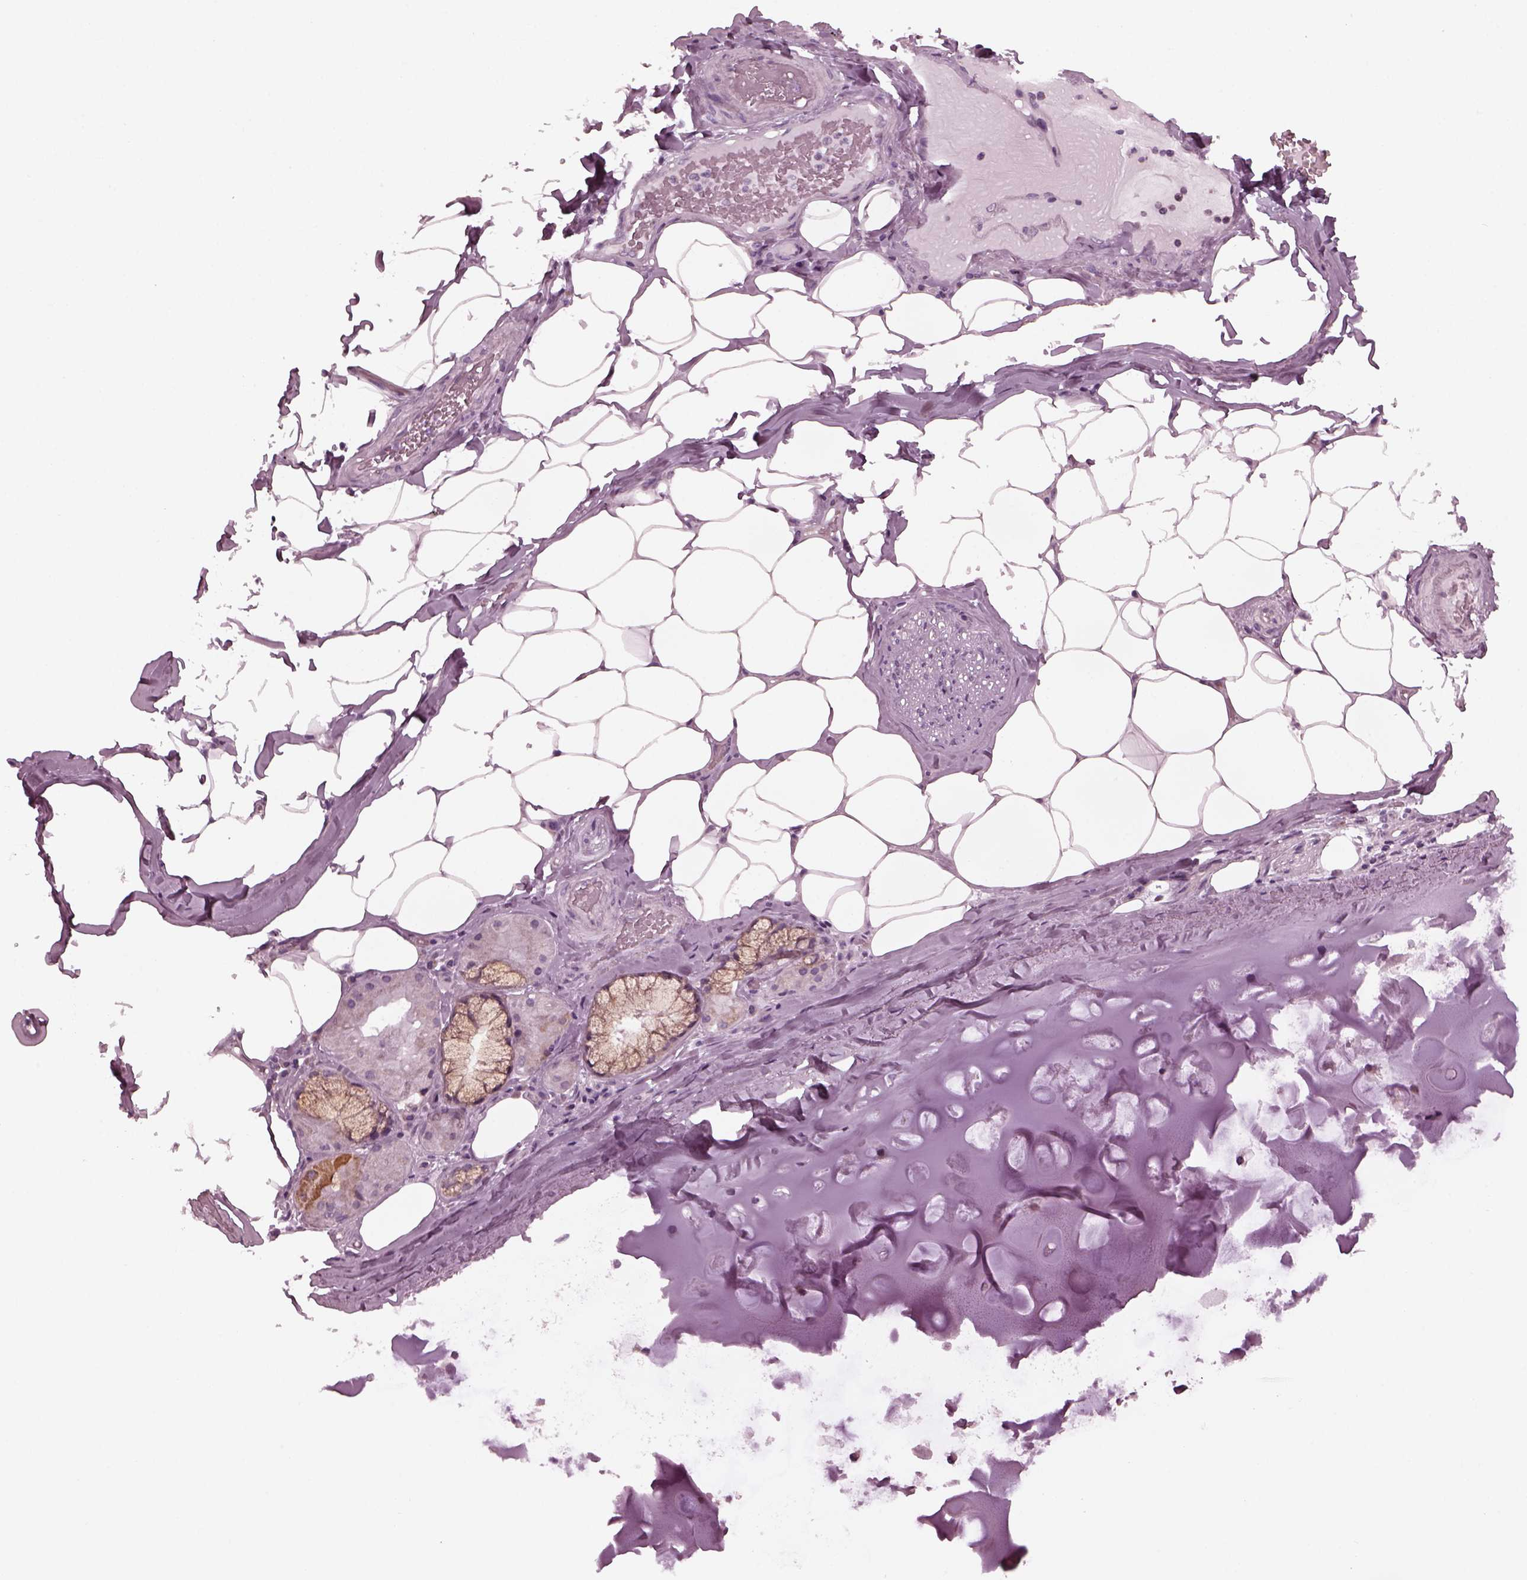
{"staining": {"intensity": "negative", "quantity": "none", "location": "none"}, "tissue": "adipose tissue", "cell_type": "Adipocytes", "image_type": "normal", "snomed": [{"axis": "morphology", "description": "Normal tissue, NOS"}, {"axis": "topography", "description": "Bronchus"}, {"axis": "topography", "description": "Lung"}], "caption": "Immunohistochemical staining of normal human adipose tissue reveals no significant positivity in adipocytes. The staining was performed using DAB (3,3'-diaminobenzidine) to visualize the protein expression in brown, while the nuclei were stained in blue with hematoxylin (Magnification: 20x).", "gene": "CELSR3", "patient": {"sex": "female", "age": 57}}